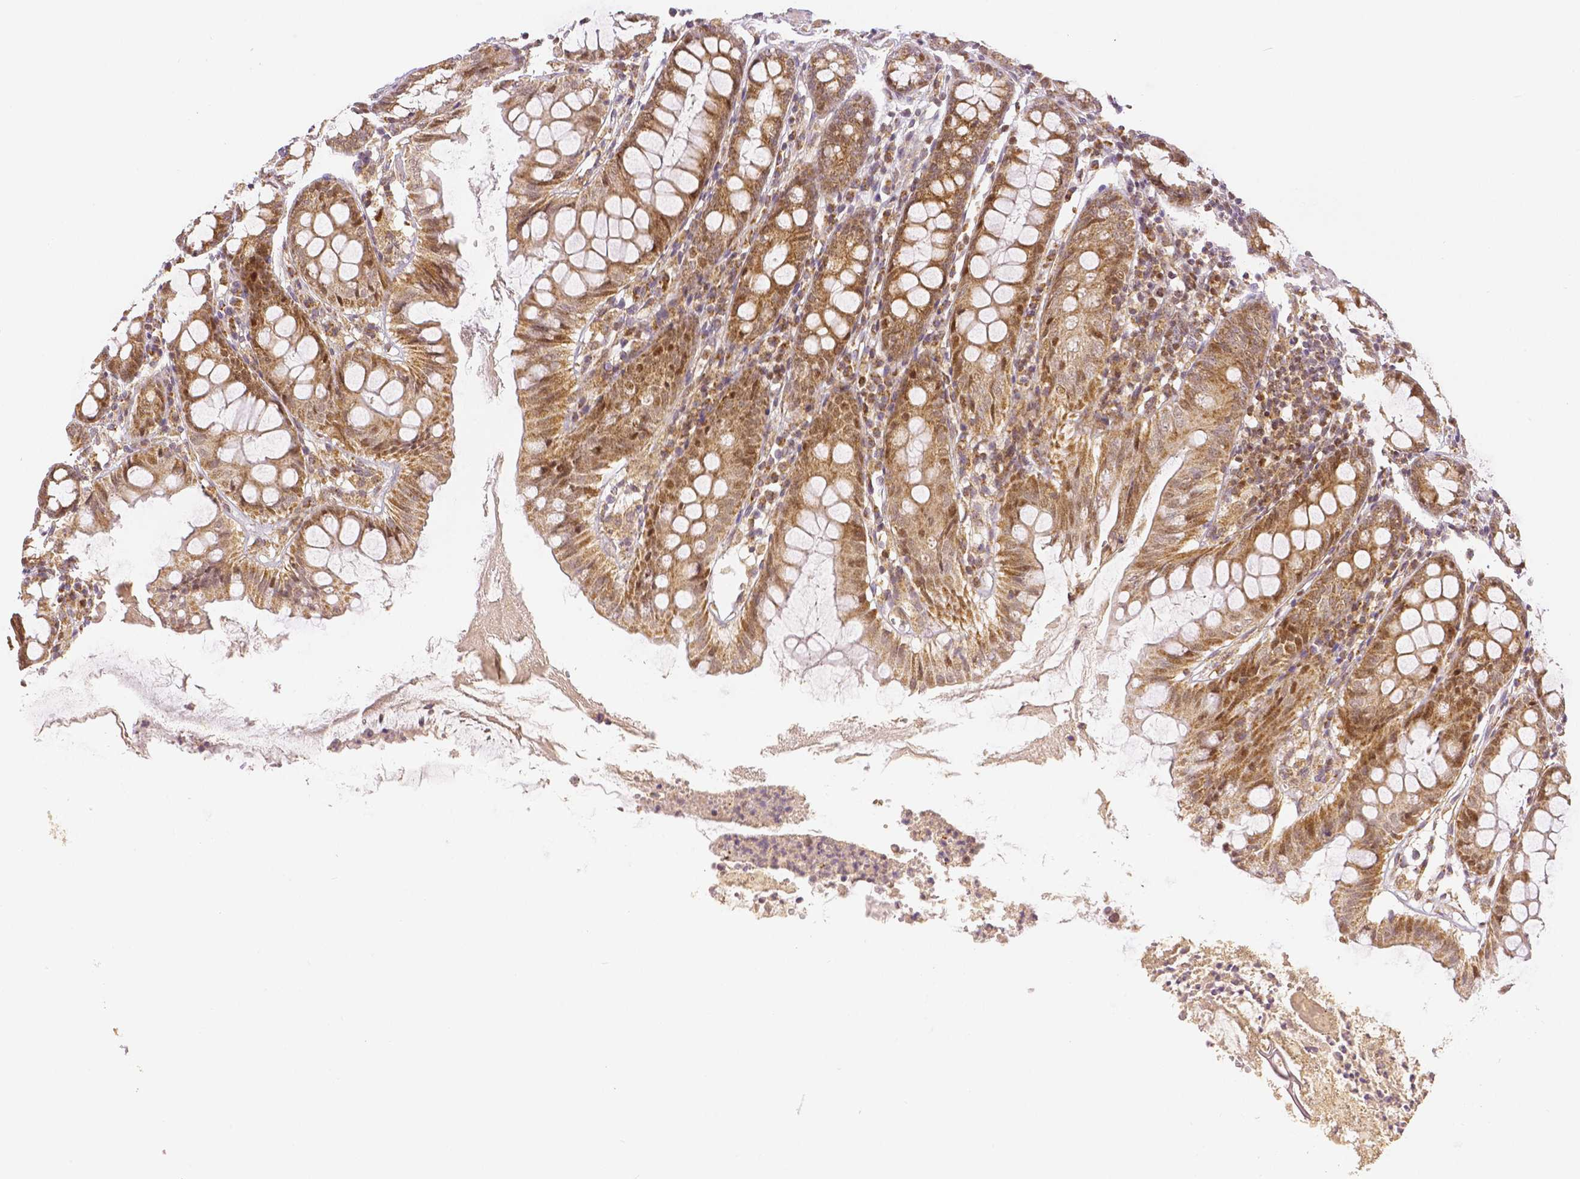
{"staining": {"intensity": "moderate", "quantity": ">75%", "location": "cytoplasmic/membranous,nuclear"}, "tissue": "colon", "cell_type": "Glandular cells", "image_type": "normal", "snomed": [{"axis": "morphology", "description": "Normal tissue, NOS"}, {"axis": "topography", "description": "Colon"}], "caption": "Immunohistochemistry image of benign colon stained for a protein (brown), which reveals medium levels of moderate cytoplasmic/membranous,nuclear staining in approximately >75% of glandular cells.", "gene": "RHOT1", "patient": {"sex": "female", "age": 84}}